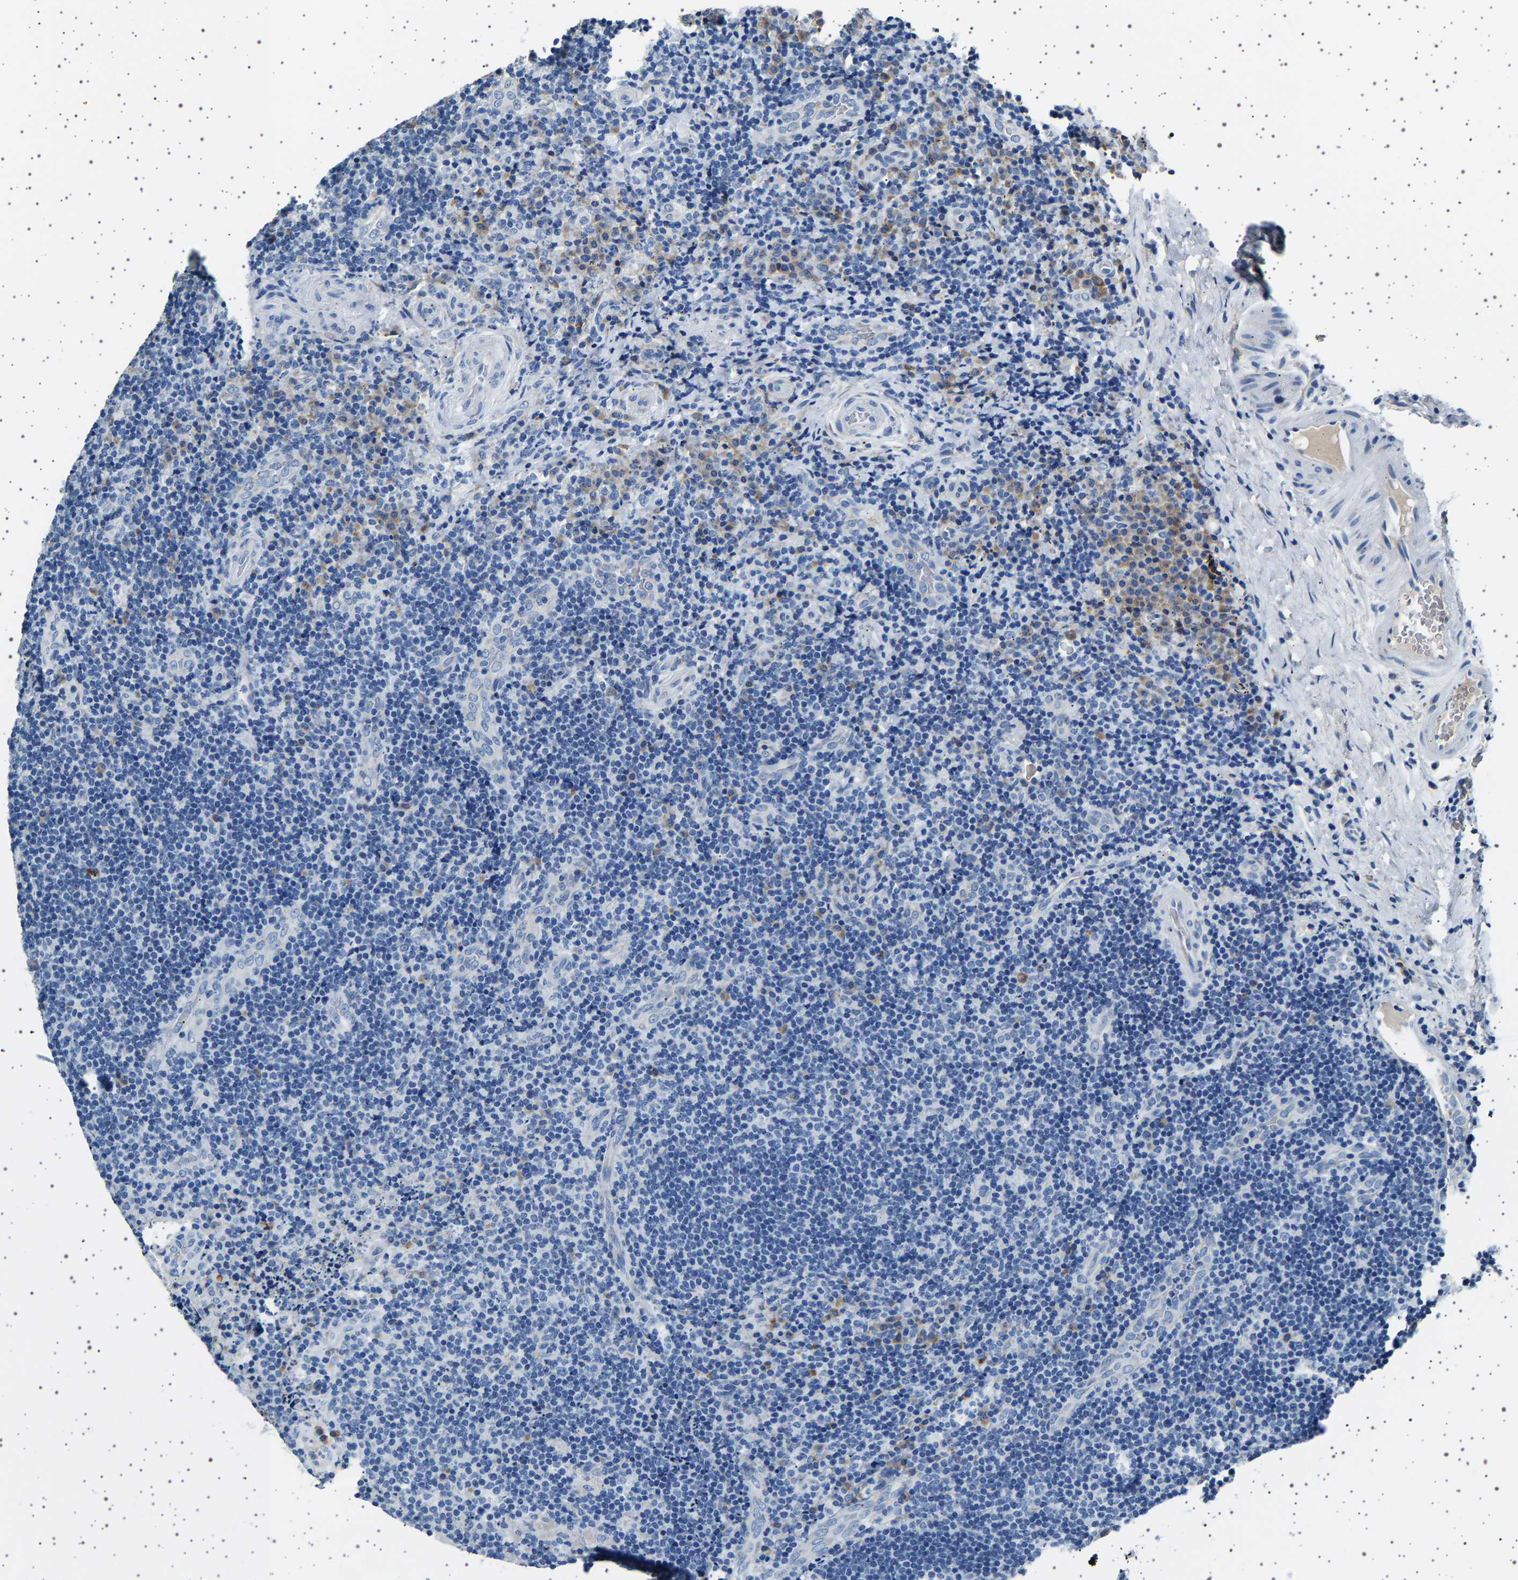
{"staining": {"intensity": "negative", "quantity": "none", "location": "none"}, "tissue": "lymphoma", "cell_type": "Tumor cells", "image_type": "cancer", "snomed": [{"axis": "morphology", "description": "Malignant lymphoma, non-Hodgkin's type, High grade"}, {"axis": "topography", "description": "Tonsil"}], "caption": "High magnification brightfield microscopy of malignant lymphoma, non-Hodgkin's type (high-grade) stained with DAB (3,3'-diaminobenzidine) (brown) and counterstained with hematoxylin (blue): tumor cells show no significant positivity.", "gene": "FTCD", "patient": {"sex": "female", "age": 36}}